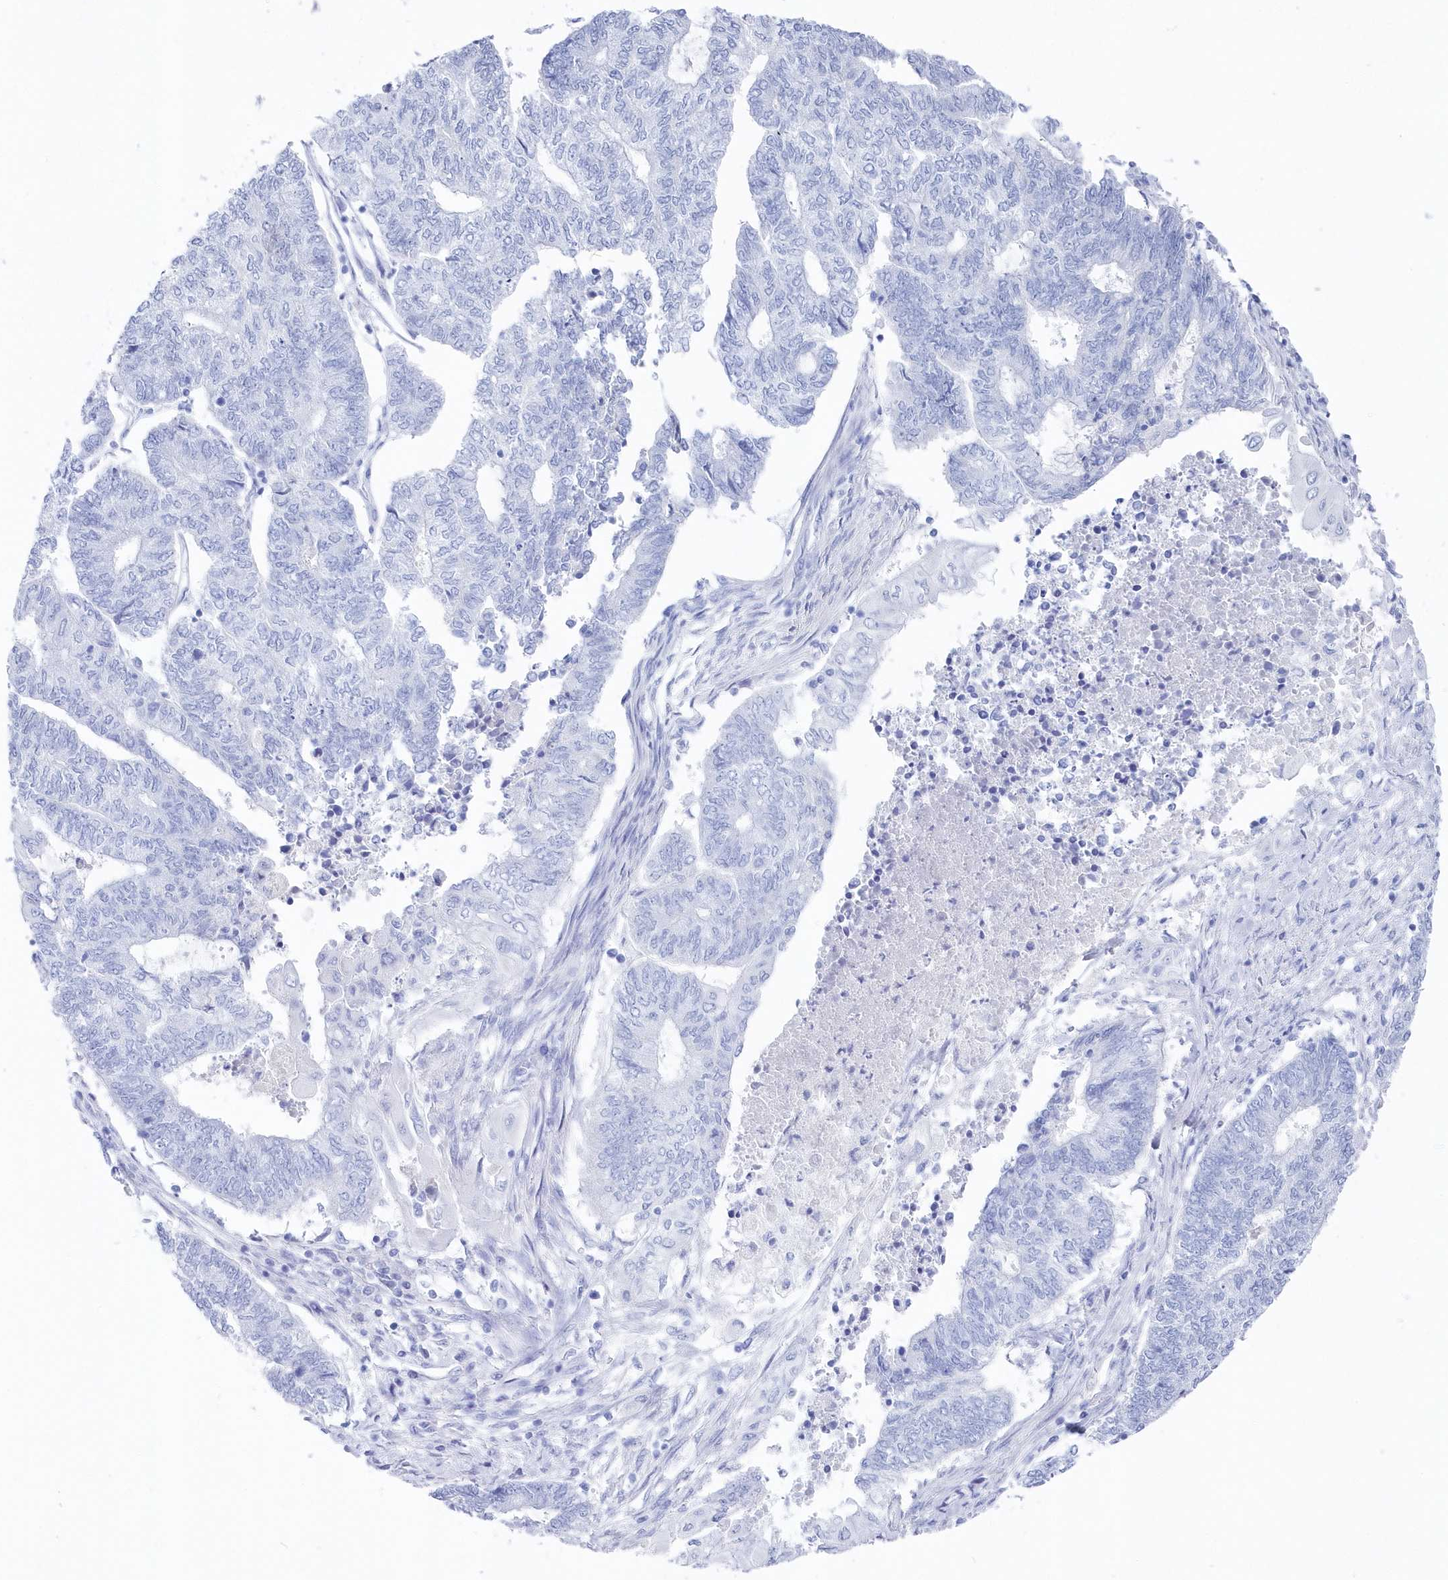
{"staining": {"intensity": "negative", "quantity": "none", "location": "none"}, "tissue": "endometrial cancer", "cell_type": "Tumor cells", "image_type": "cancer", "snomed": [{"axis": "morphology", "description": "Adenocarcinoma, NOS"}, {"axis": "topography", "description": "Uterus"}, {"axis": "topography", "description": "Endometrium"}], "caption": "Immunohistochemistry (IHC) micrograph of endometrial cancer stained for a protein (brown), which demonstrates no expression in tumor cells.", "gene": "CSNK1G2", "patient": {"sex": "female", "age": 70}}